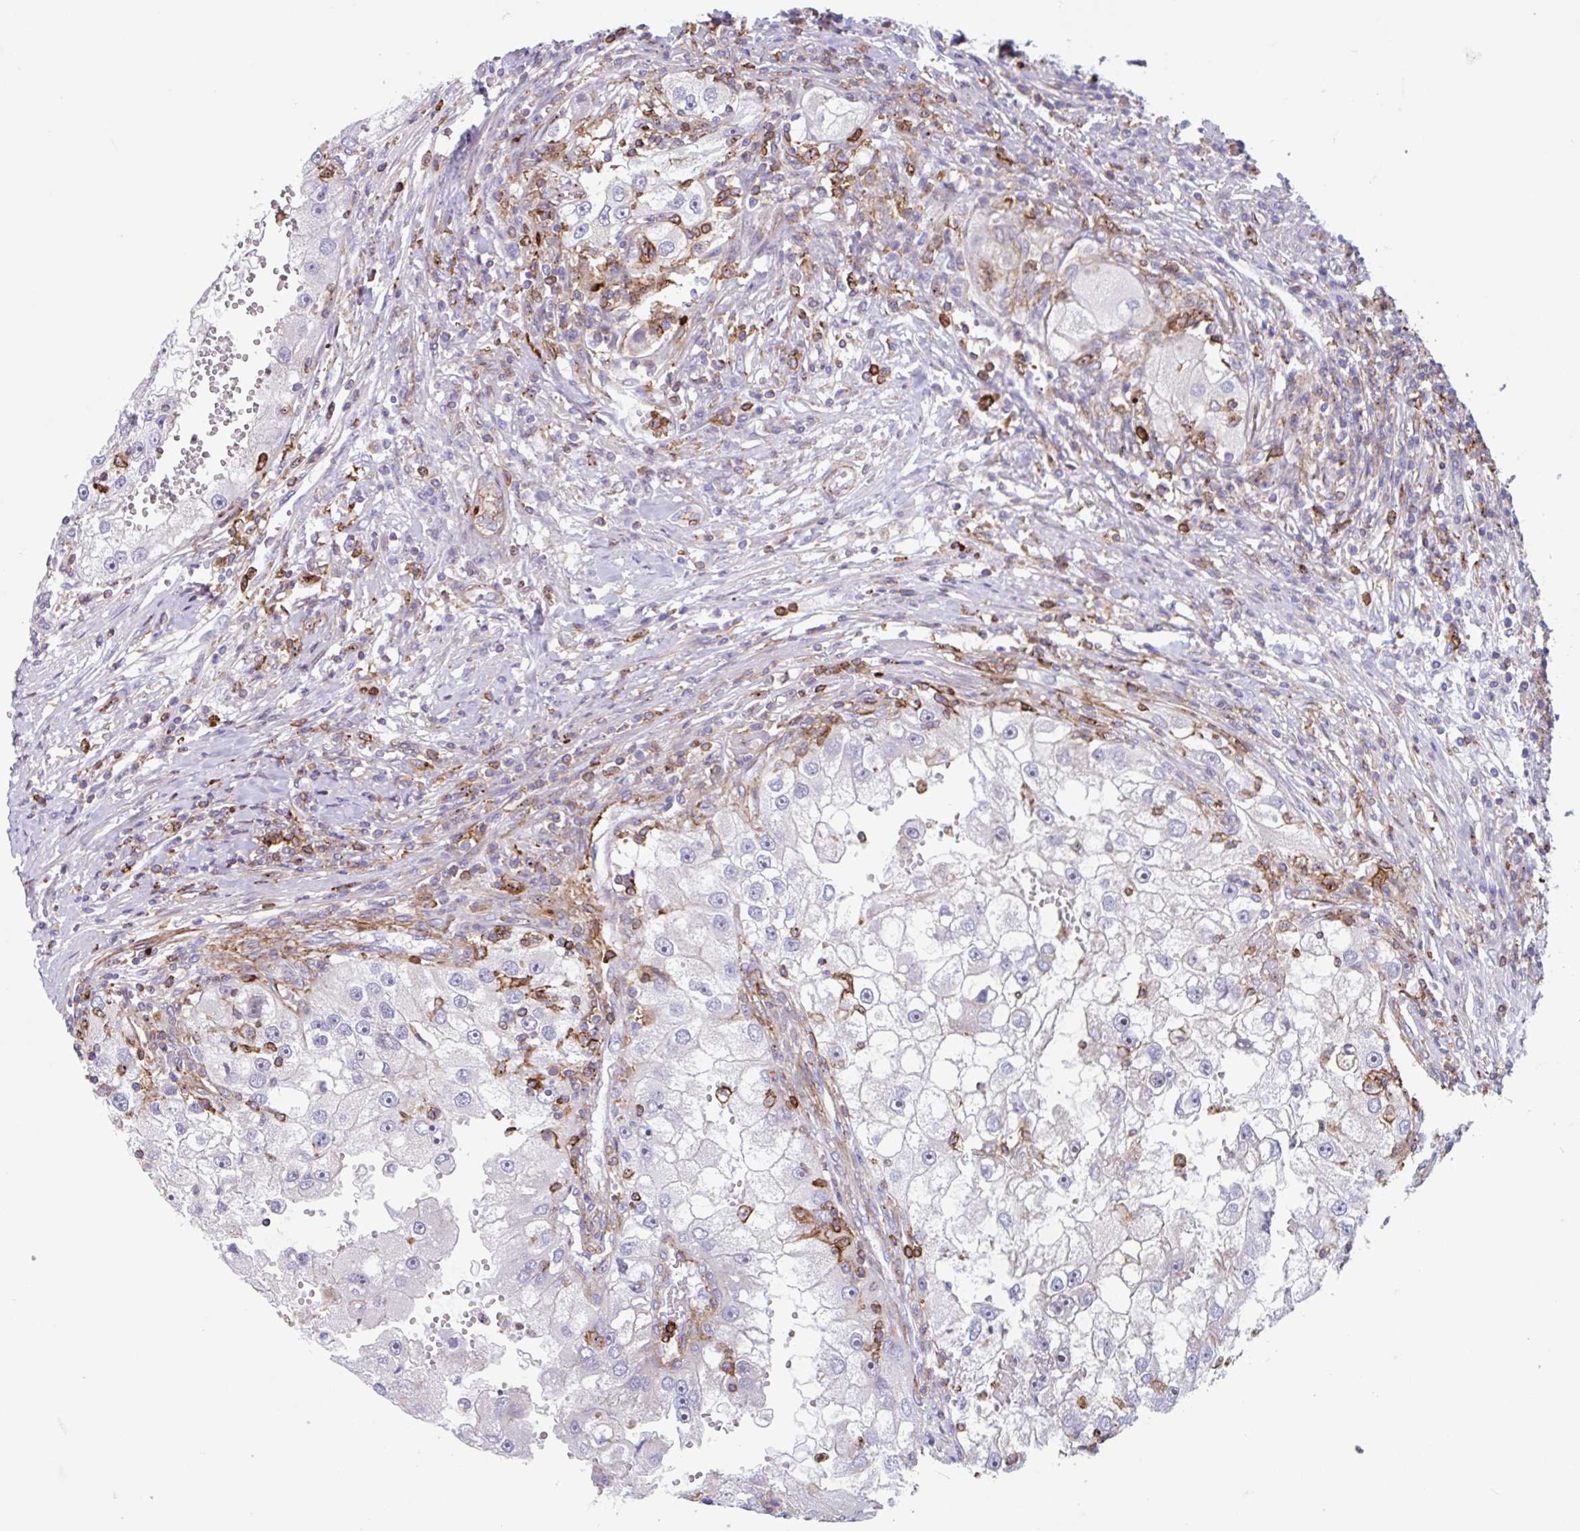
{"staining": {"intensity": "negative", "quantity": "none", "location": "none"}, "tissue": "renal cancer", "cell_type": "Tumor cells", "image_type": "cancer", "snomed": [{"axis": "morphology", "description": "Adenocarcinoma, NOS"}, {"axis": "topography", "description": "Kidney"}], "caption": "Immunohistochemistry image of renal adenocarcinoma stained for a protein (brown), which reveals no staining in tumor cells. The staining is performed using DAB brown chromogen with nuclei counter-stained in using hematoxylin.", "gene": "EFHD1", "patient": {"sex": "male", "age": 63}}